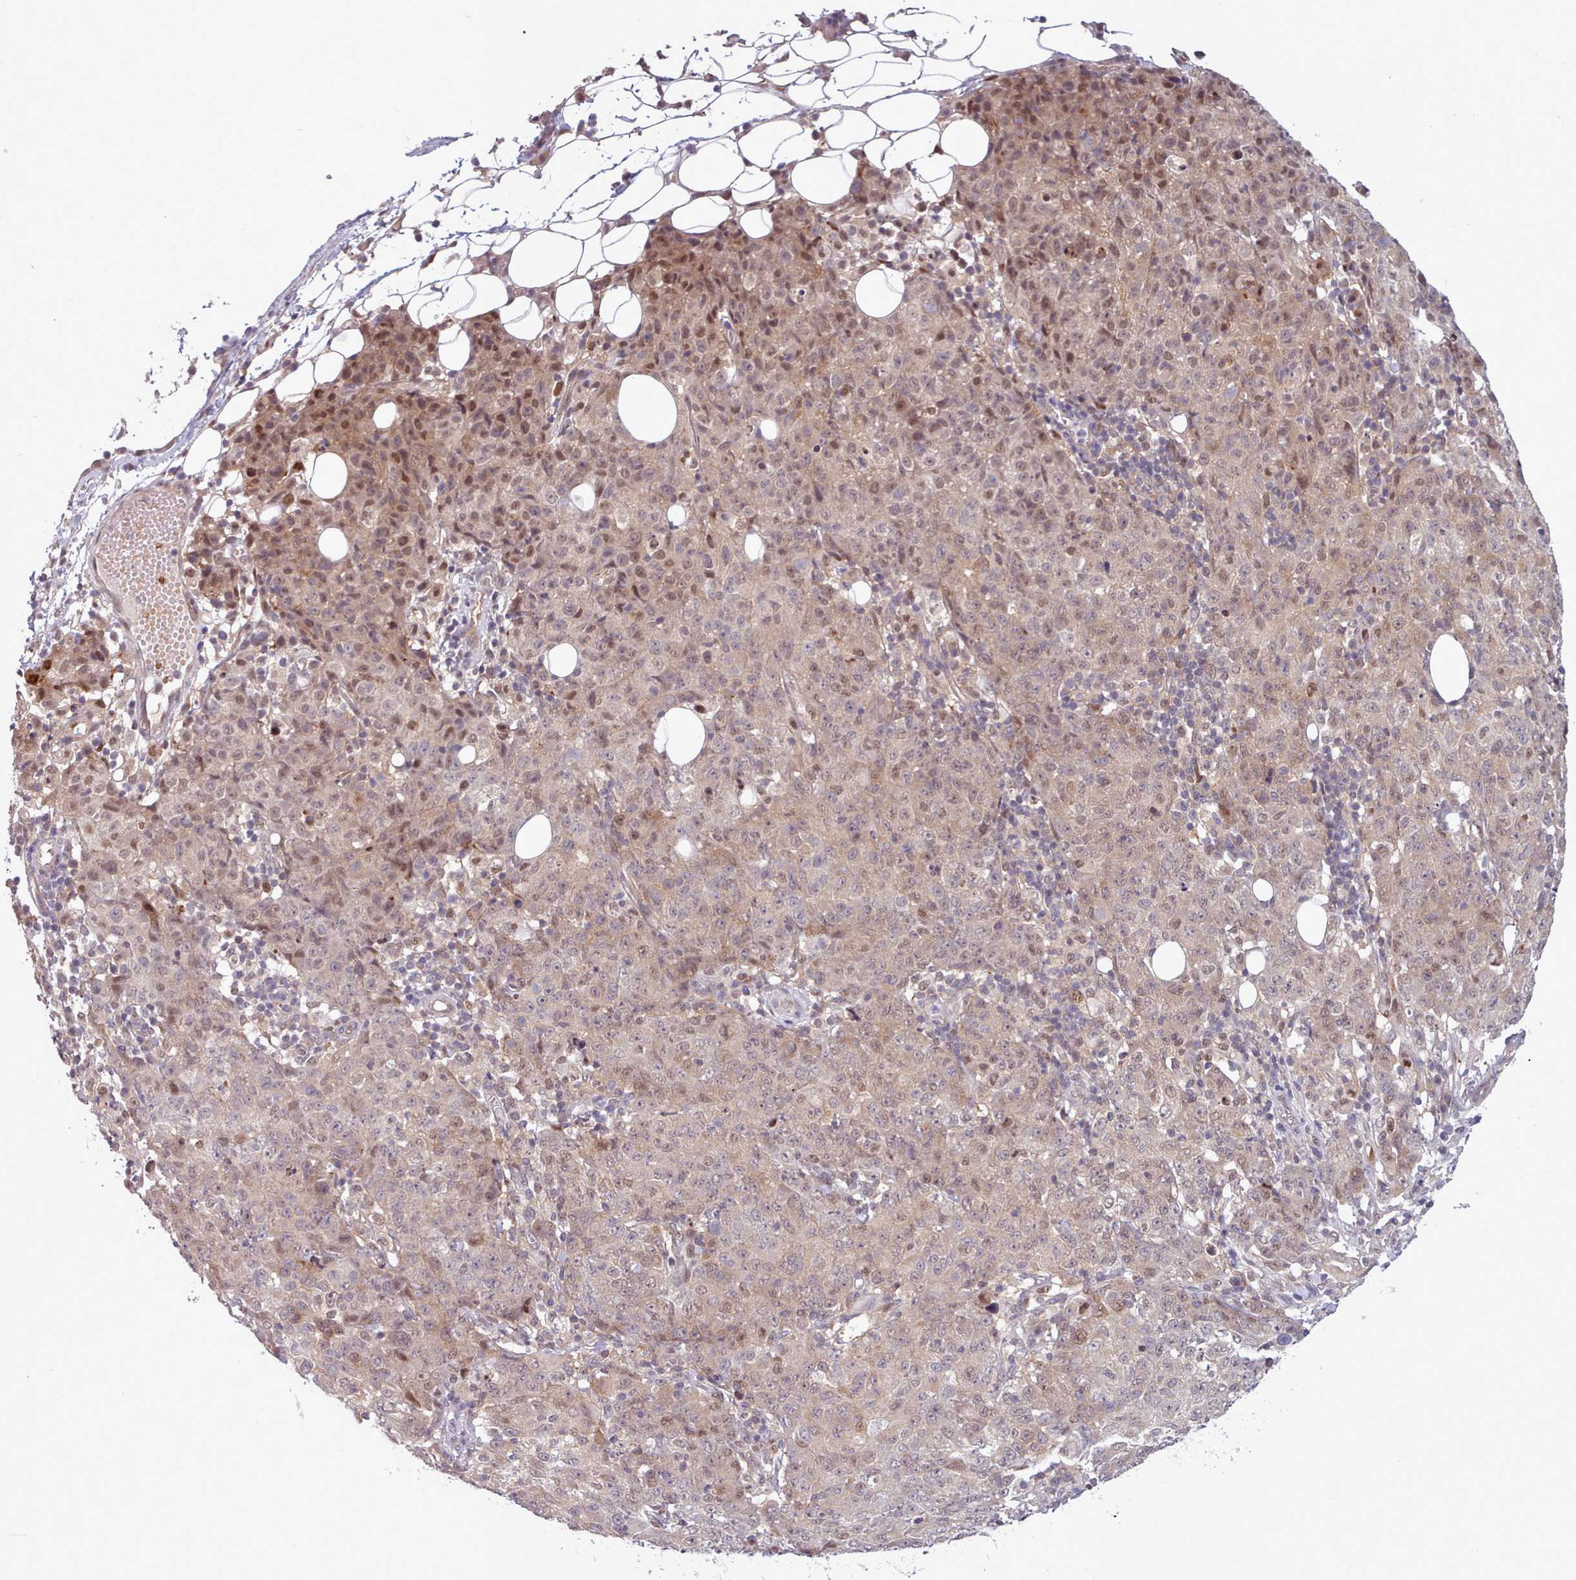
{"staining": {"intensity": "moderate", "quantity": "25%-75%", "location": "nuclear"}, "tissue": "ovarian cancer", "cell_type": "Tumor cells", "image_type": "cancer", "snomed": [{"axis": "morphology", "description": "Carcinoma, endometroid"}, {"axis": "topography", "description": "Ovary"}], "caption": "Immunohistochemical staining of ovarian endometroid carcinoma reveals medium levels of moderate nuclear protein expression in approximately 25%-75% of tumor cells. Immunohistochemistry stains the protein in brown and the nuclei are stained blue.", "gene": "KBTBD7", "patient": {"sex": "female", "age": 42}}